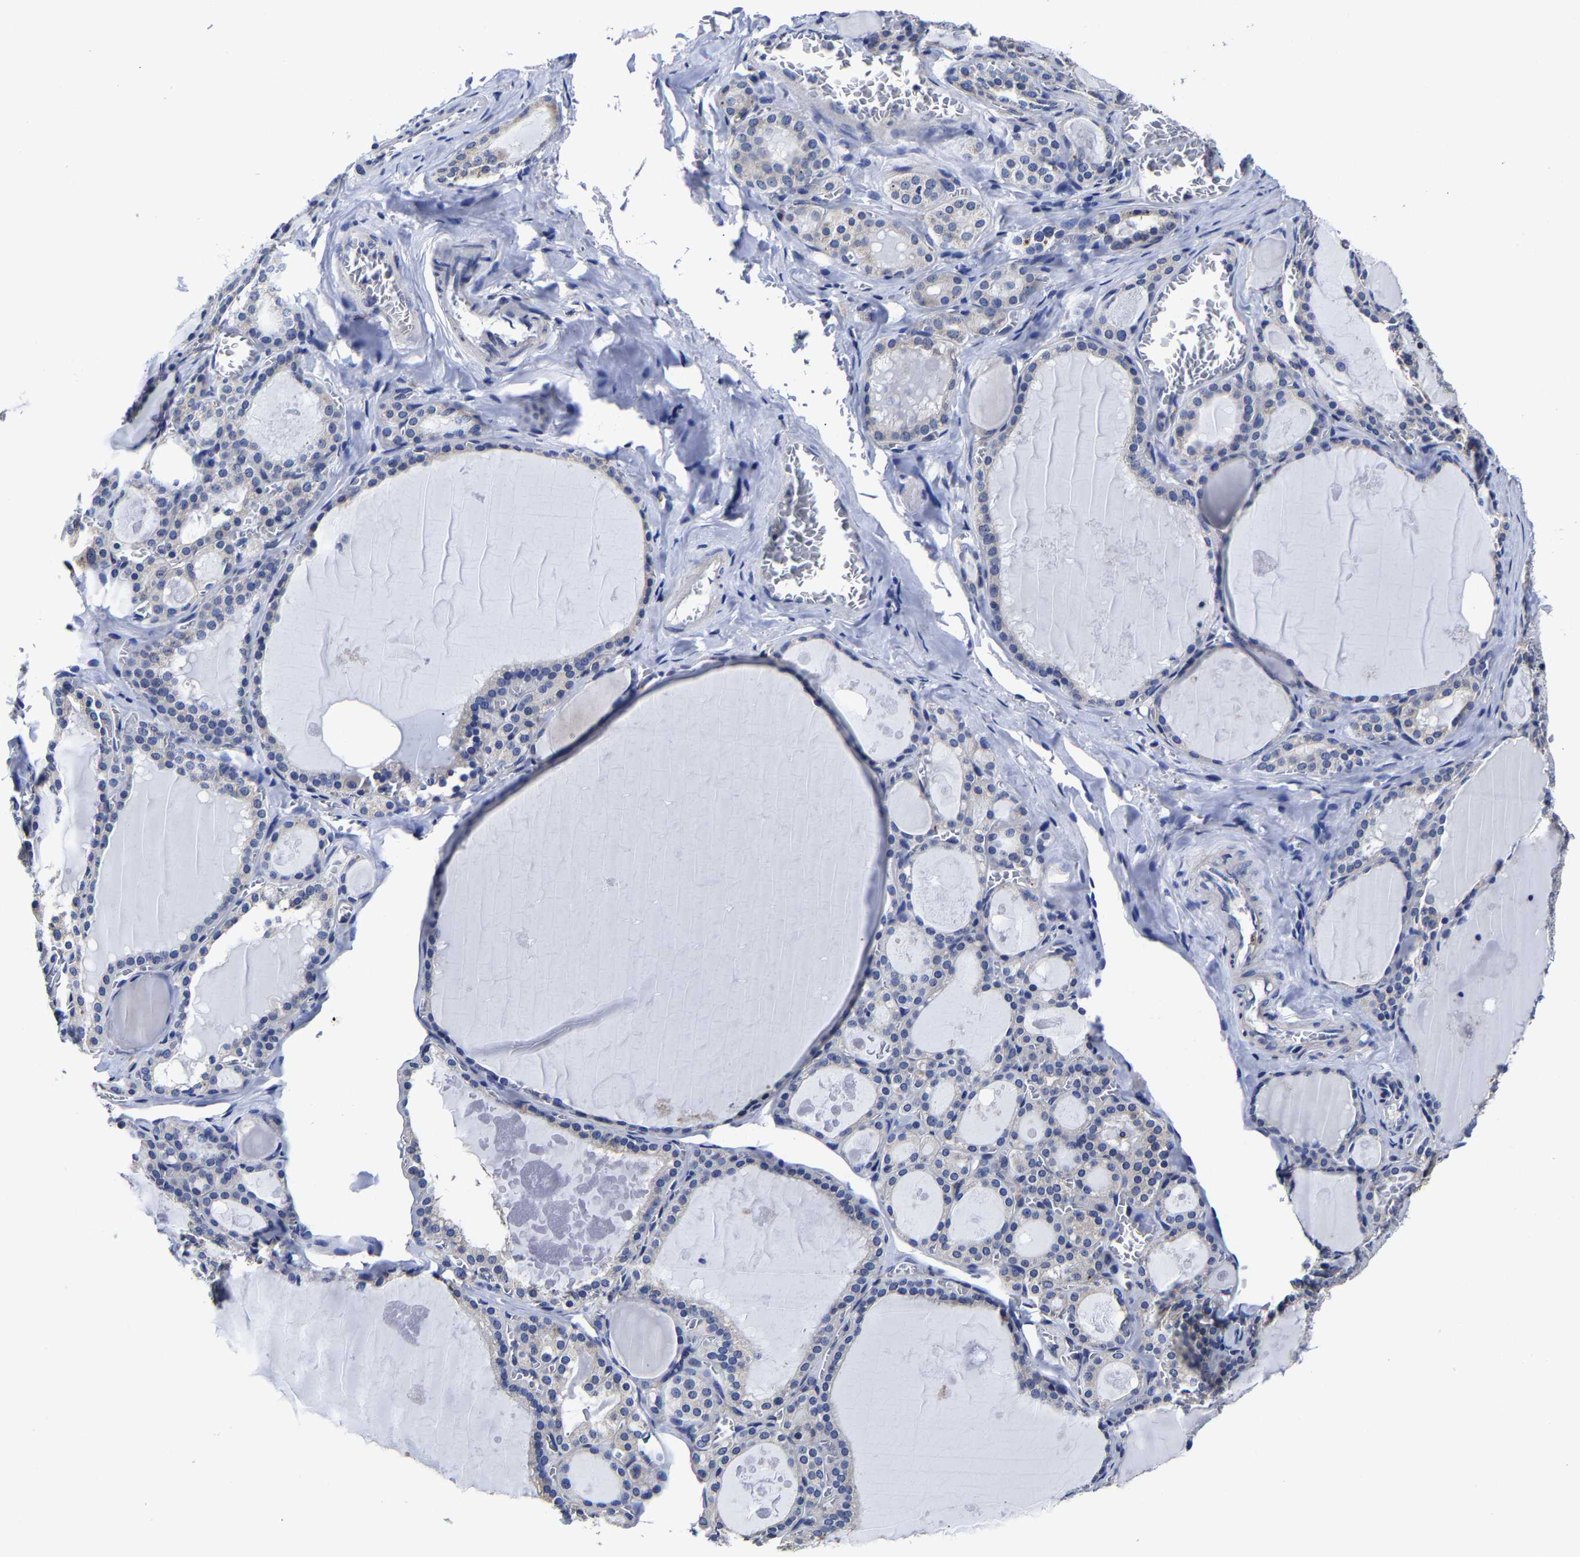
{"staining": {"intensity": "negative", "quantity": "none", "location": "none"}, "tissue": "thyroid gland", "cell_type": "Glandular cells", "image_type": "normal", "snomed": [{"axis": "morphology", "description": "Normal tissue, NOS"}, {"axis": "topography", "description": "Thyroid gland"}], "caption": "Thyroid gland was stained to show a protein in brown. There is no significant staining in glandular cells.", "gene": "AASS", "patient": {"sex": "male", "age": 56}}